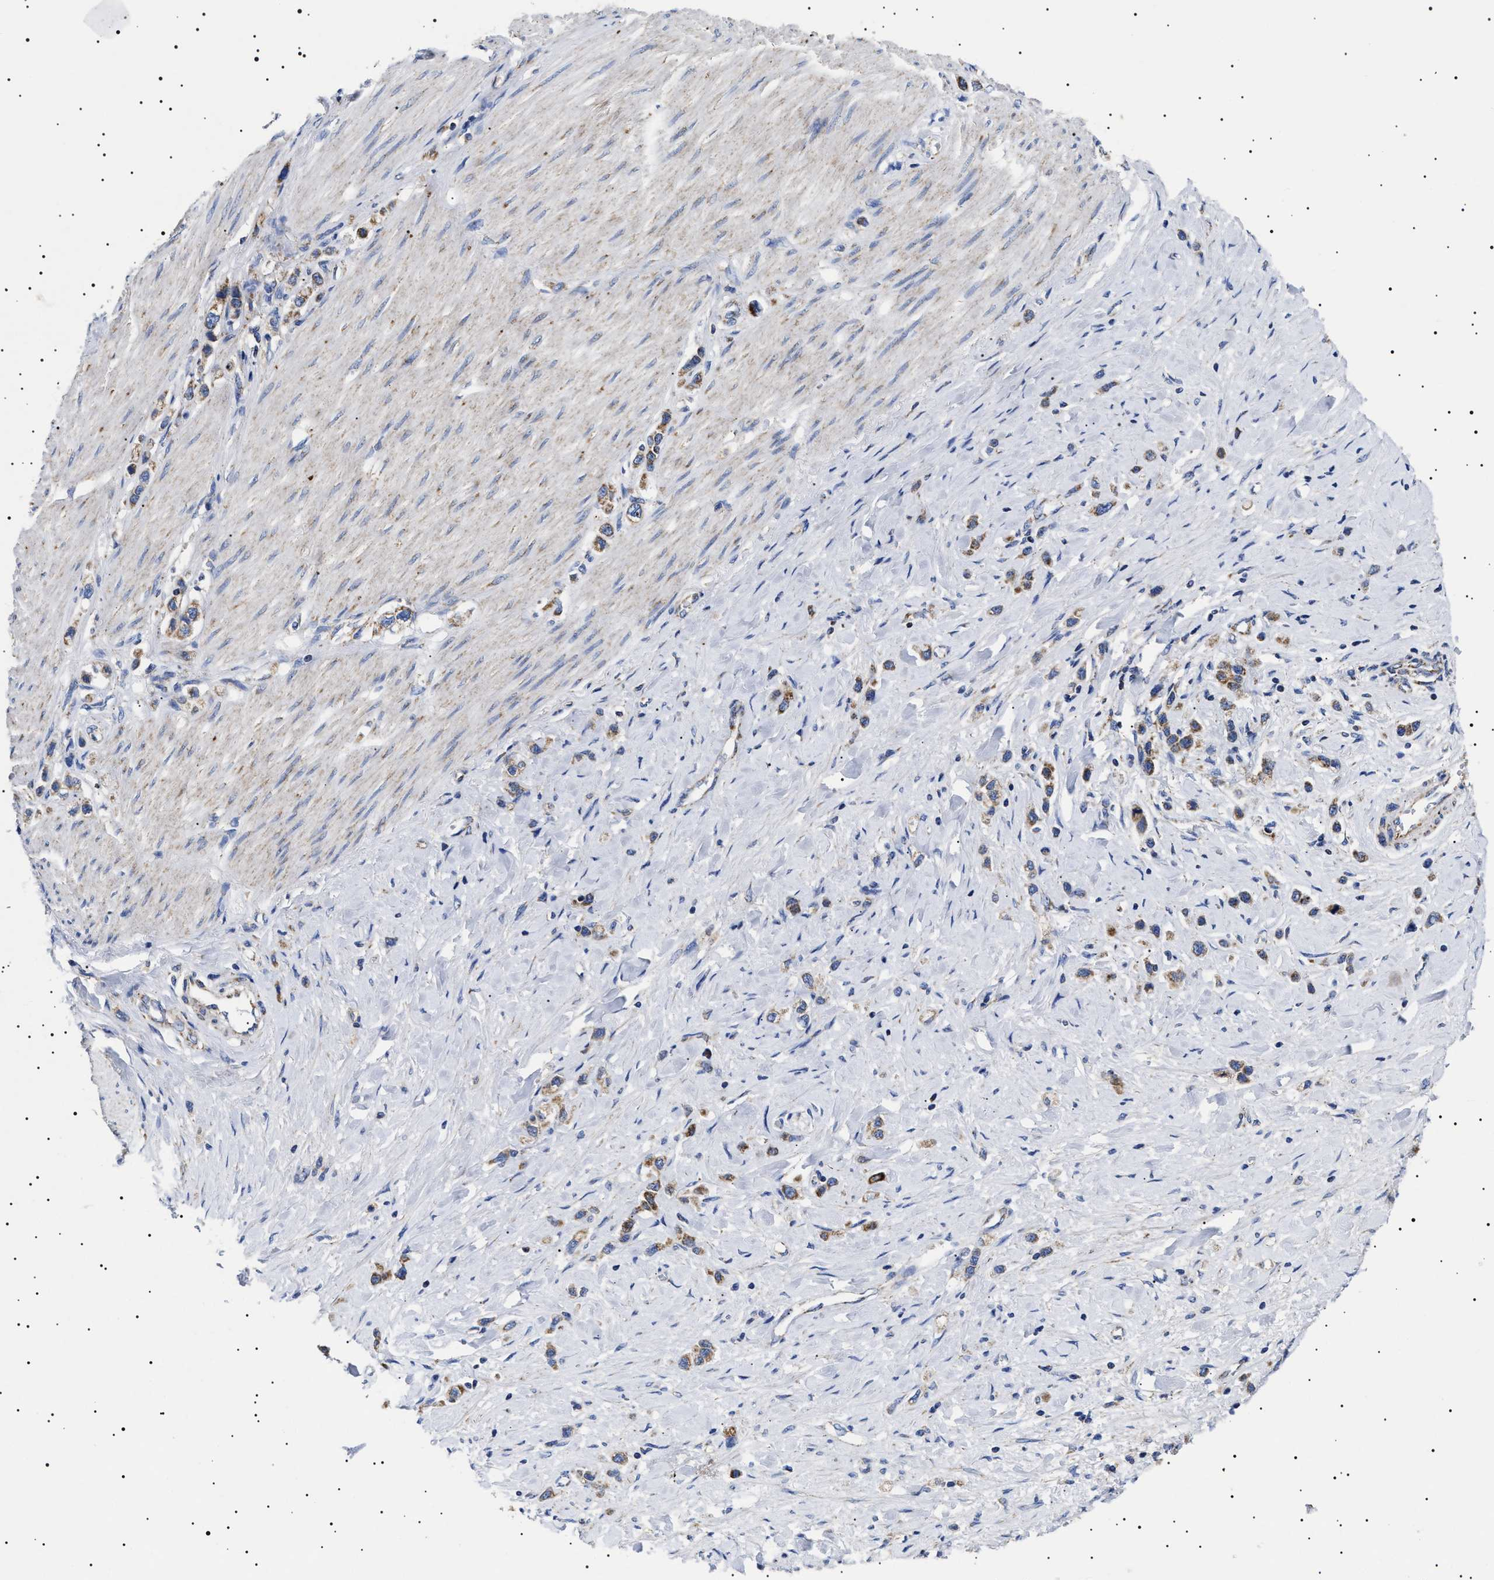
{"staining": {"intensity": "moderate", "quantity": ">75%", "location": "cytoplasmic/membranous"}, "tissue": "stomach cancer", "cell_type": "Tumor cells", "image_type": "cancer", "snomed": [{"axis": "morphology", "description": "Adenocarcinoma, NOS"}, {"axis": "topography", "description": "Stomach"}], "caption": "Adenocarcinoma (stomach) stained with IHC shows moderate cytoplasmic/membranous positivity in about >75% of tumor cells. (DAB (3,3'-diaminobenzidine) = brown stain, brightfield microscopy at high magnification).", "gene": "CHRDL2", "patient": {"sex": "female", "age": 65}}